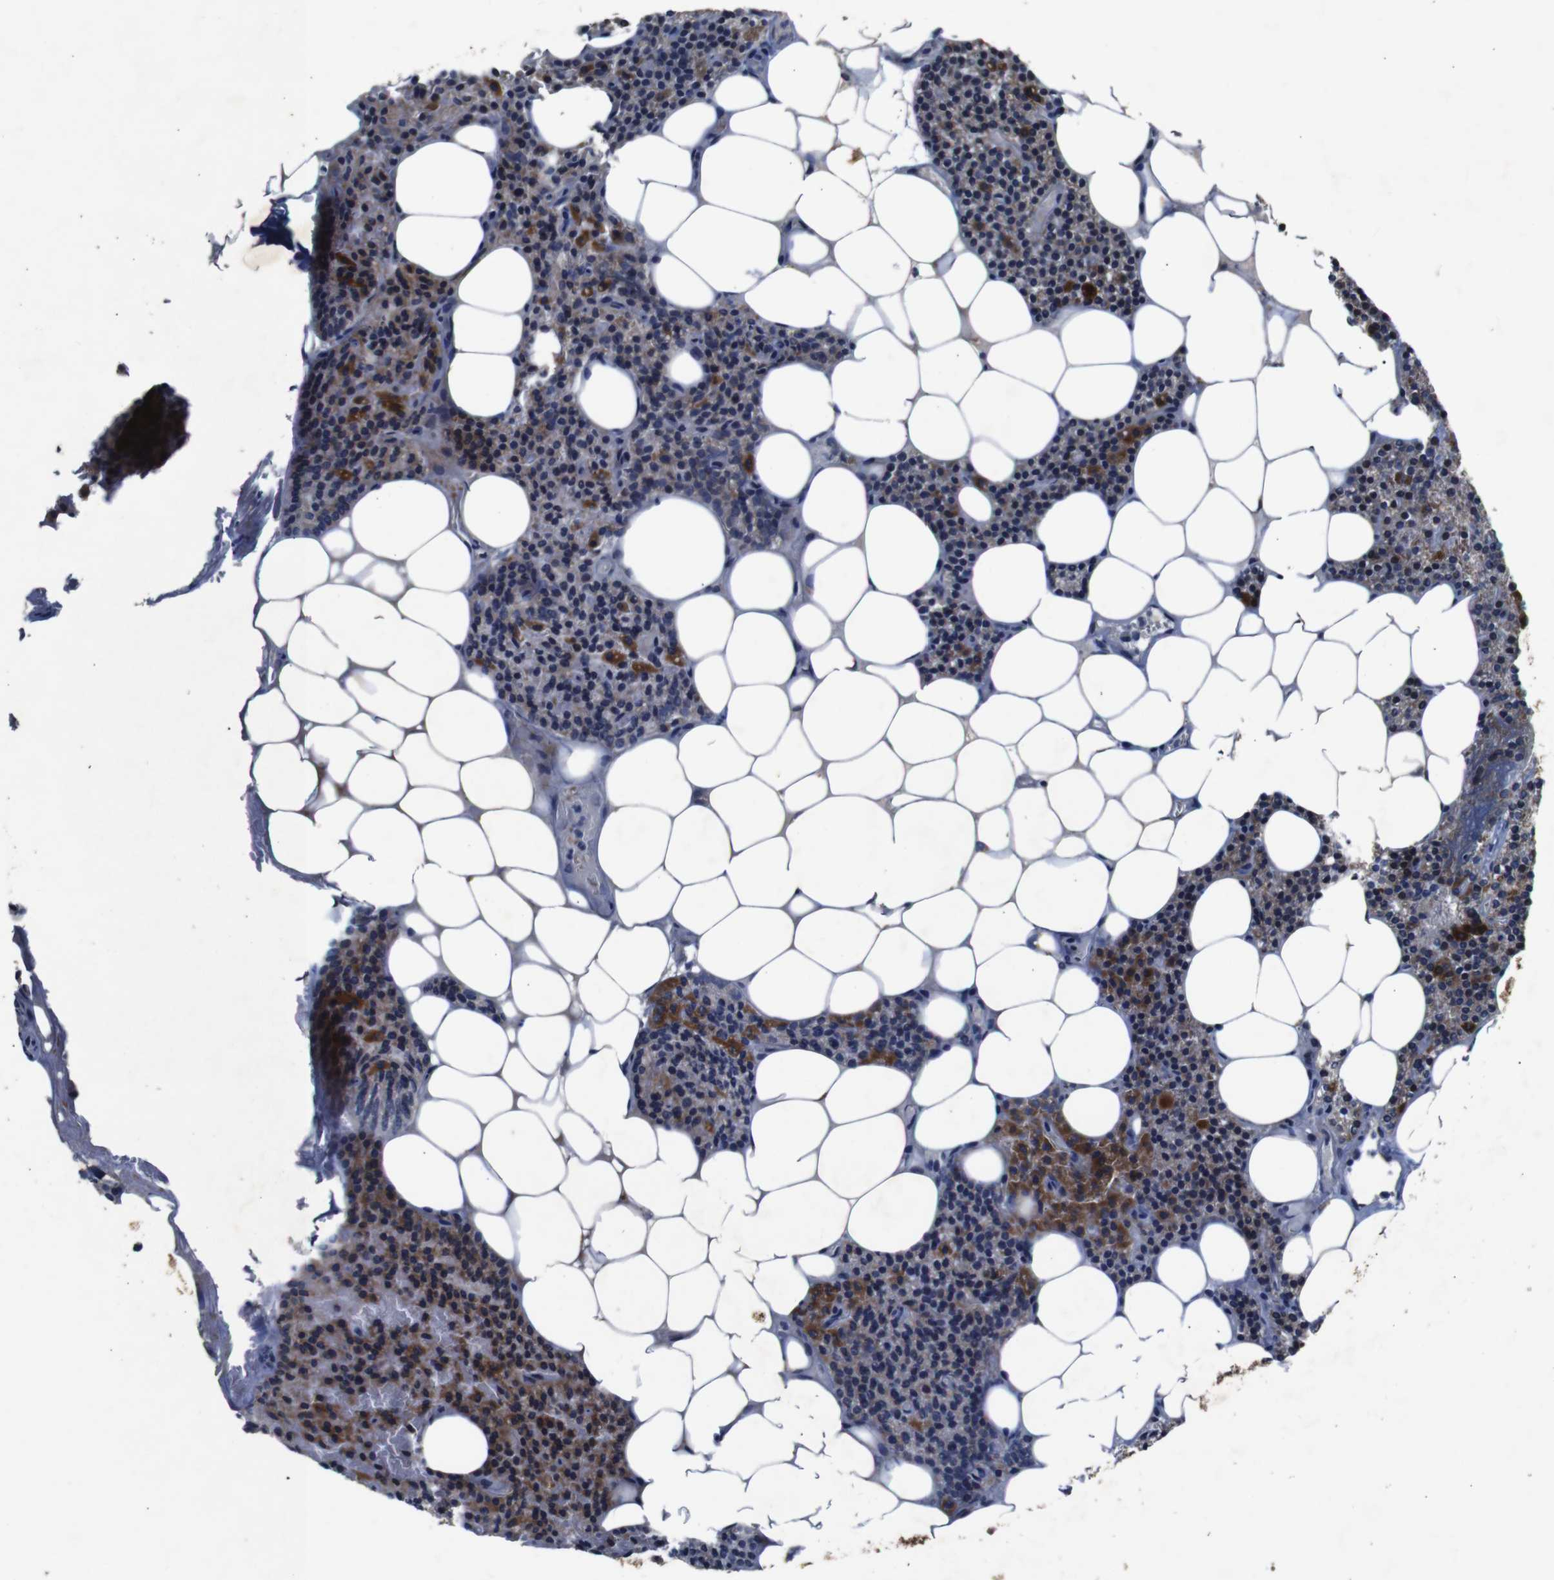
{"staining": {"intensity": "strong", "quantity": "25%-75%", "location": "cytoplasmic/membranous"}, "tissue": "parathyroid gland", "cell_type": "Glandular cells", "image_type": "normal", "snomed": [{"axis": "morphology", "description": "Normal tissue, NOS"}, {"axis": "morphology", "description": "Adenoma, NOS"}, {"axis": "topography", "description": "Parathyroid gland"}], "caption": "Parathyroid gland was stained to show a protein in brown. There is high levels of strong cytoplasmic/membranous expression in approximately 25%-75% of glandular cells. (Stains: DAB in brown, nuclei in blue, Microscopy: brightfield microscopy at high magnification).", "gene": "CHST10", "patient": {"sex": "female", "age": 51}}